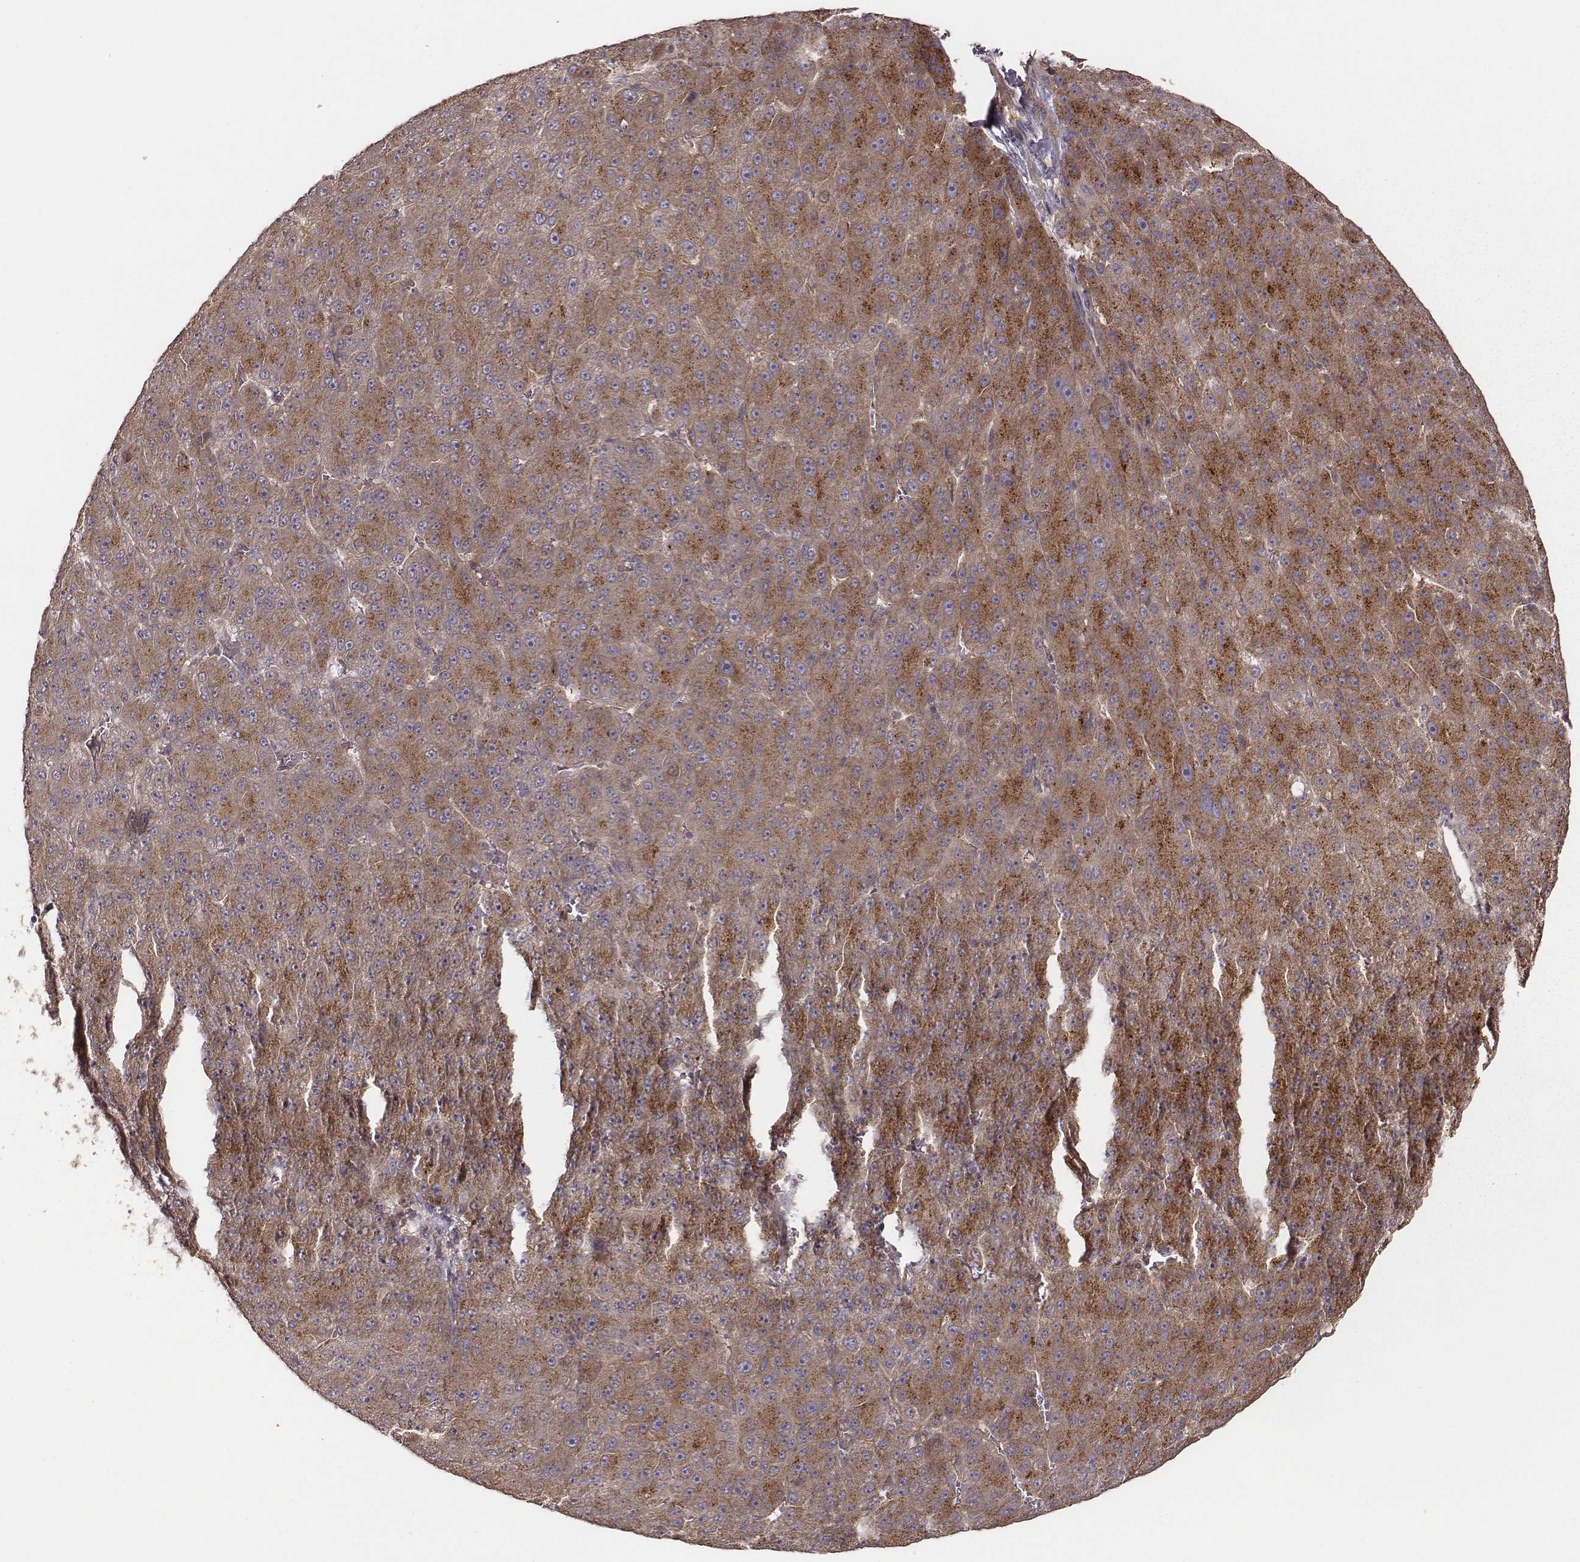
{"staining": {"intensity": "moderate", "quantity": ">75%", "location": "cytoplasmic/membranous"}, "tissue": "liver cancer", "cell_type": "Tumor cells", "image_type": "cancer", "snomed": [{"axis": "morphology", "description": "Carcinoma, Hepatocellular, NOS"}, {"axis": "topography", "description": "Liver"}], "caption": "An immunohistochemistry (IHC) image of neoplastic tissue is shown. Protein staining in brown shows moderate cytoplasmic/membranous positivity in liver hepatocellular carcinoma within tumor cells.", "gene": "VPS26A", "patient": {"sex": "male", "age": 67}}